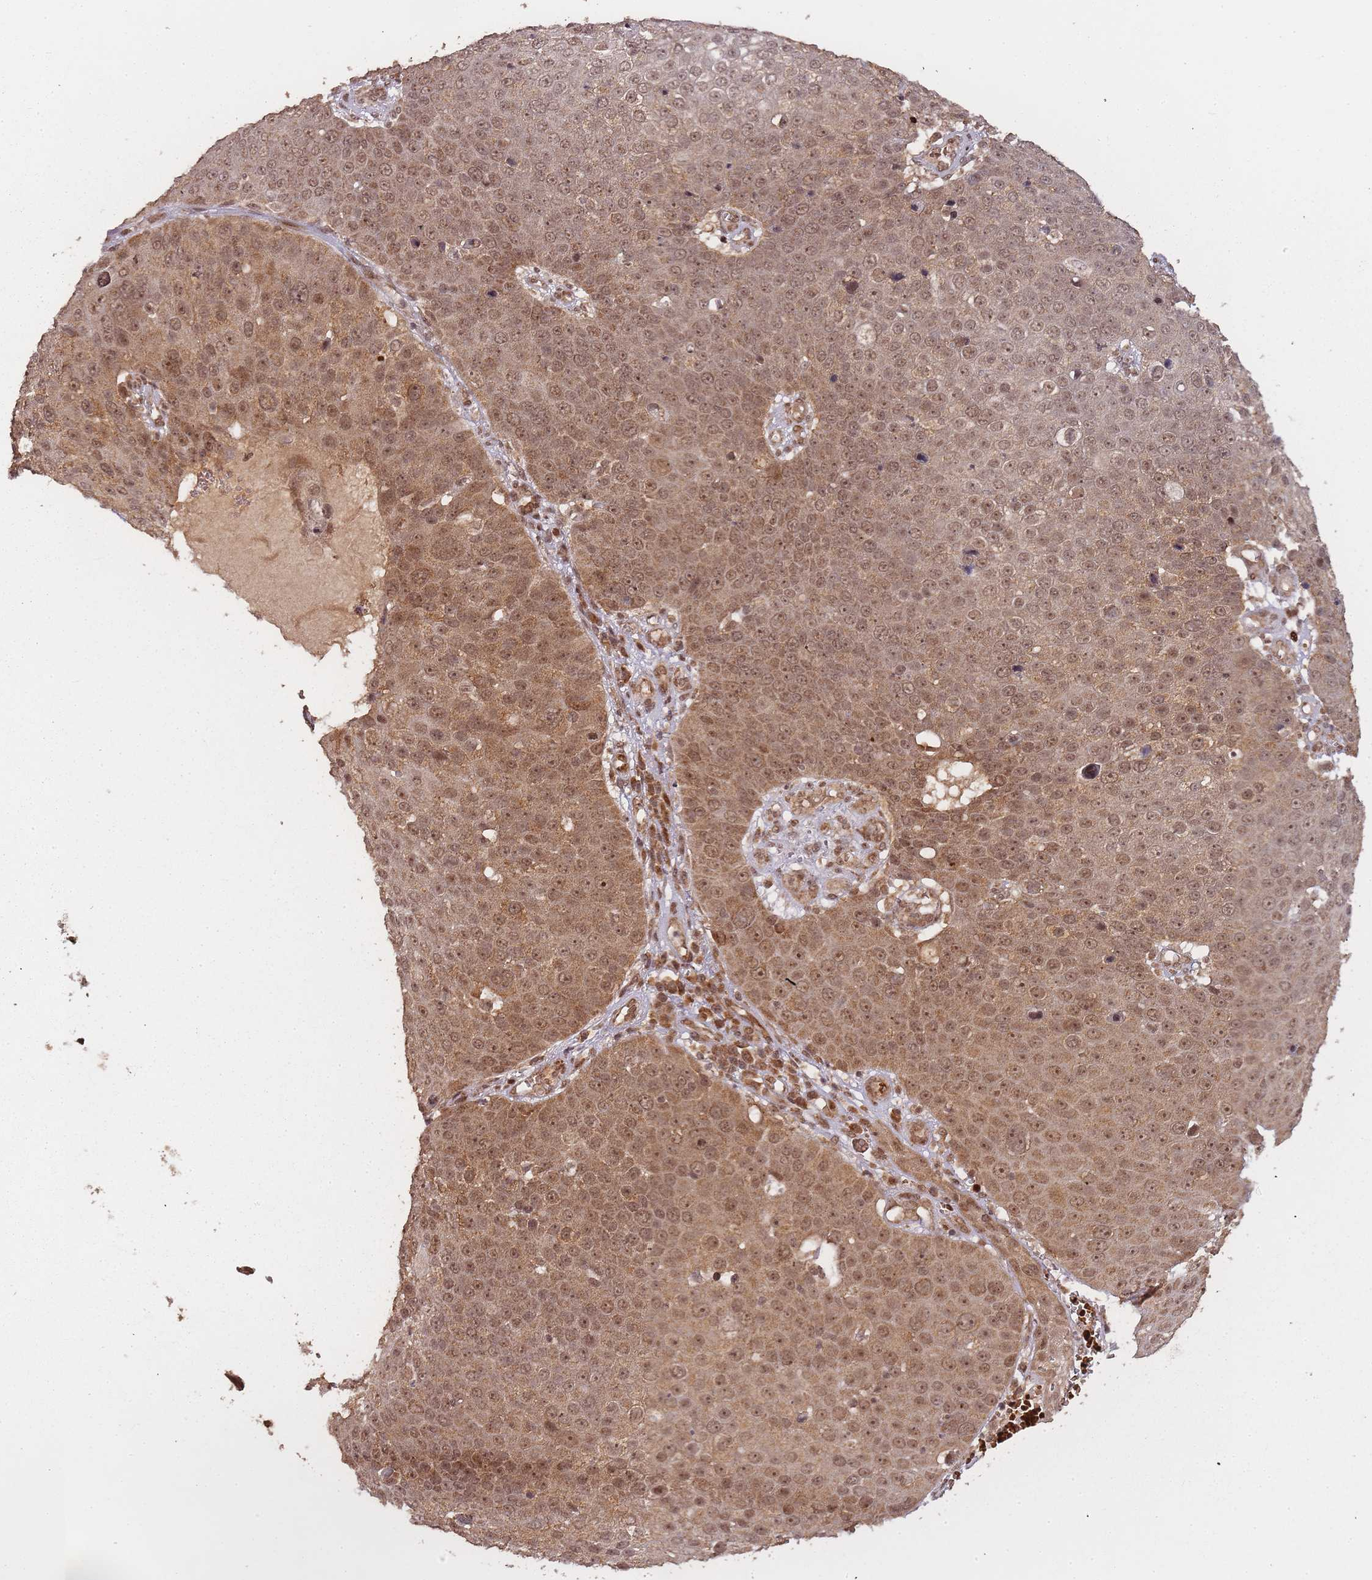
{"staining": {"intensity": "moderate", "quantity": ">75%", "location": "cytoplasmic/membranous,nuclear"}, "tissue": "skin cancer", "cell_type": "Tumor cells", "image_type": "cancer", "snomed": [{"axis": "morphology", "description": "Squamous cell carcinoma, NOS"}, {"axis": "topography", "description": "Skin"}], "caption": "The image reveals immunohistochemical staining of skin cancer. There is moderate cytoplasmic/membranous and nuclear positivity is present in approximately >75% of tumor cells. (IHC, brightfield microscopy, high magnification).", "gene": "ZNF497", "patient": {"sex": "male", "age": 71}}